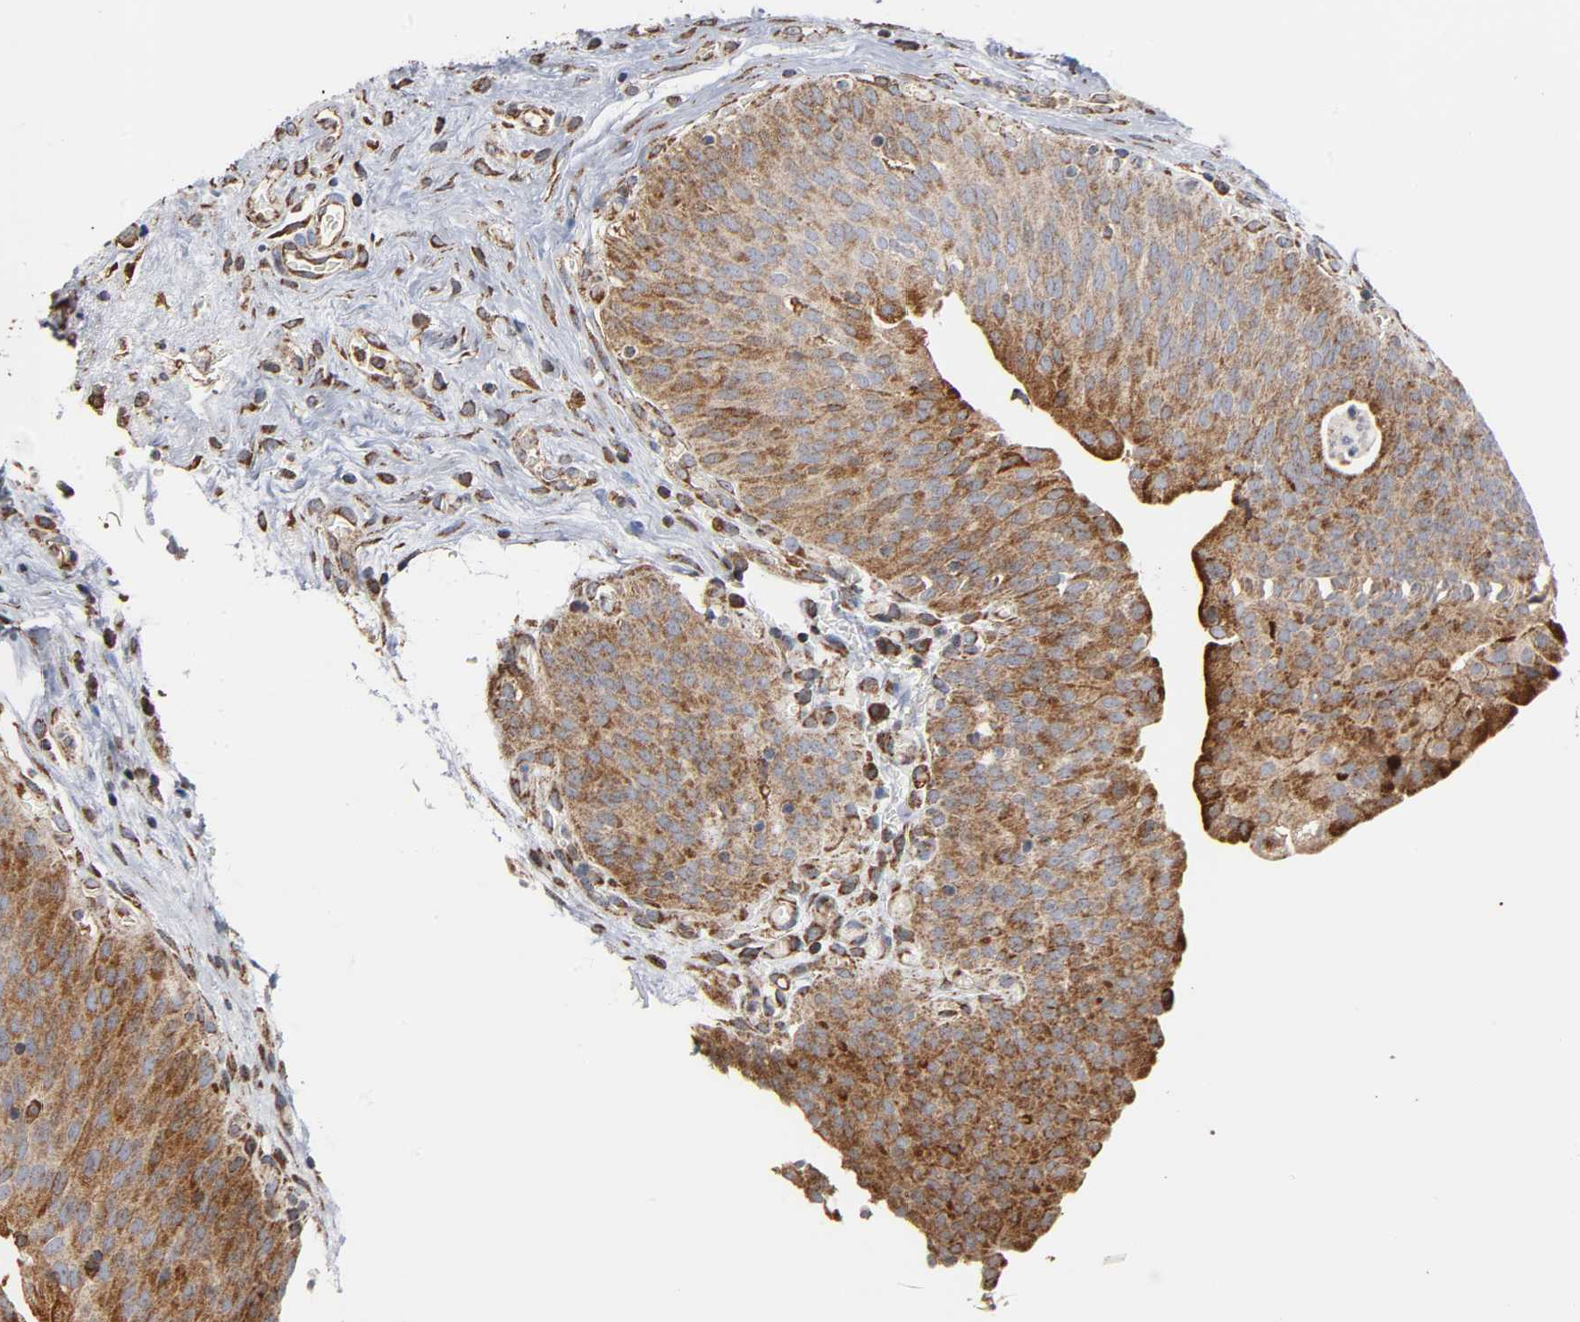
{"staining": {"intensity": "moderate", "quantity": "25%-75%", "location": "cytoplasmic/membranous"}, "tissue": "urinary bladder", "cell_type": "Urothelial cells", "image_type": "normal", "snomed": [{"axis": "morphology", "description": "Normal tissue, NOS"}, {"axis": "morphology", "description": "Dysplasia, NOS"}, {"axis": "topography", "description": "Urinary bladder"}], "caption": "A brown stain labels moderate cytoplasmic/membranous expression of a protein in urothelial cells of normal urinary bladder. The protein of interest is shown in brown color, while the nuclei are stained blue.", "gene": "MAP3K1", "patient": {"sex": "male", "age": 35}}